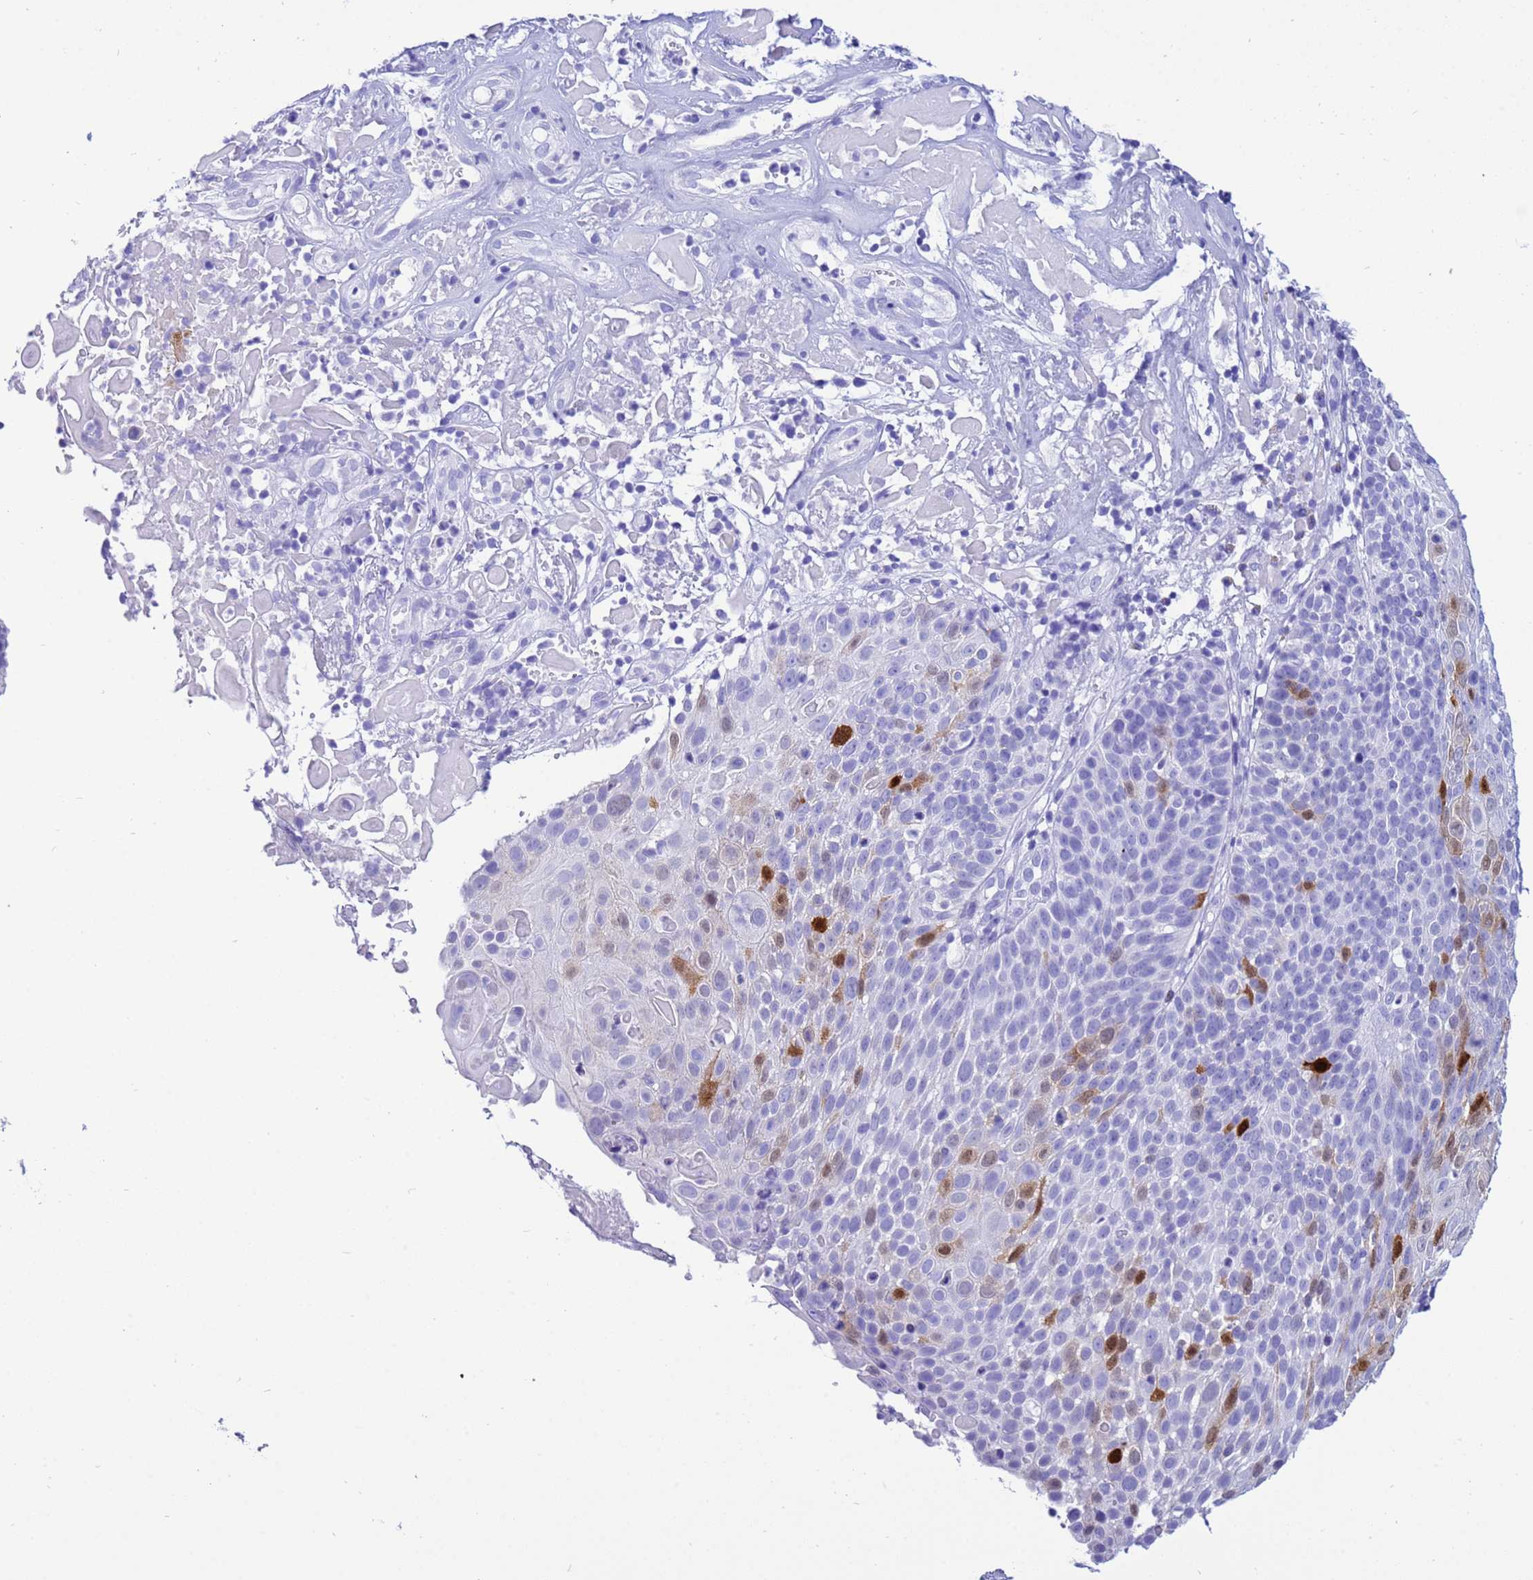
{"staining": {"intensity": "moderate", "quantity": "<25%", "location": "nuclear"}, "tissue": "cervical cancer", "cell_type": "Tumor cells", "image_type": "cancer", "snomed": [{"axis": "morphology", "description": "Squamous cell carcinoma, NOS"}, {"axis": "topography", "description": "Cervix"}], "caption": "IHC (DAB) staining of cervical cancer (squamous cell carcinoma) reveals moderate nuclear protein staining in approximately <25% of tumor cells. (DAB IHC with brightfield microscopy, high magnification).", "gene": "AKR1C2", "patient": {"sex": "female", "age": 74}}